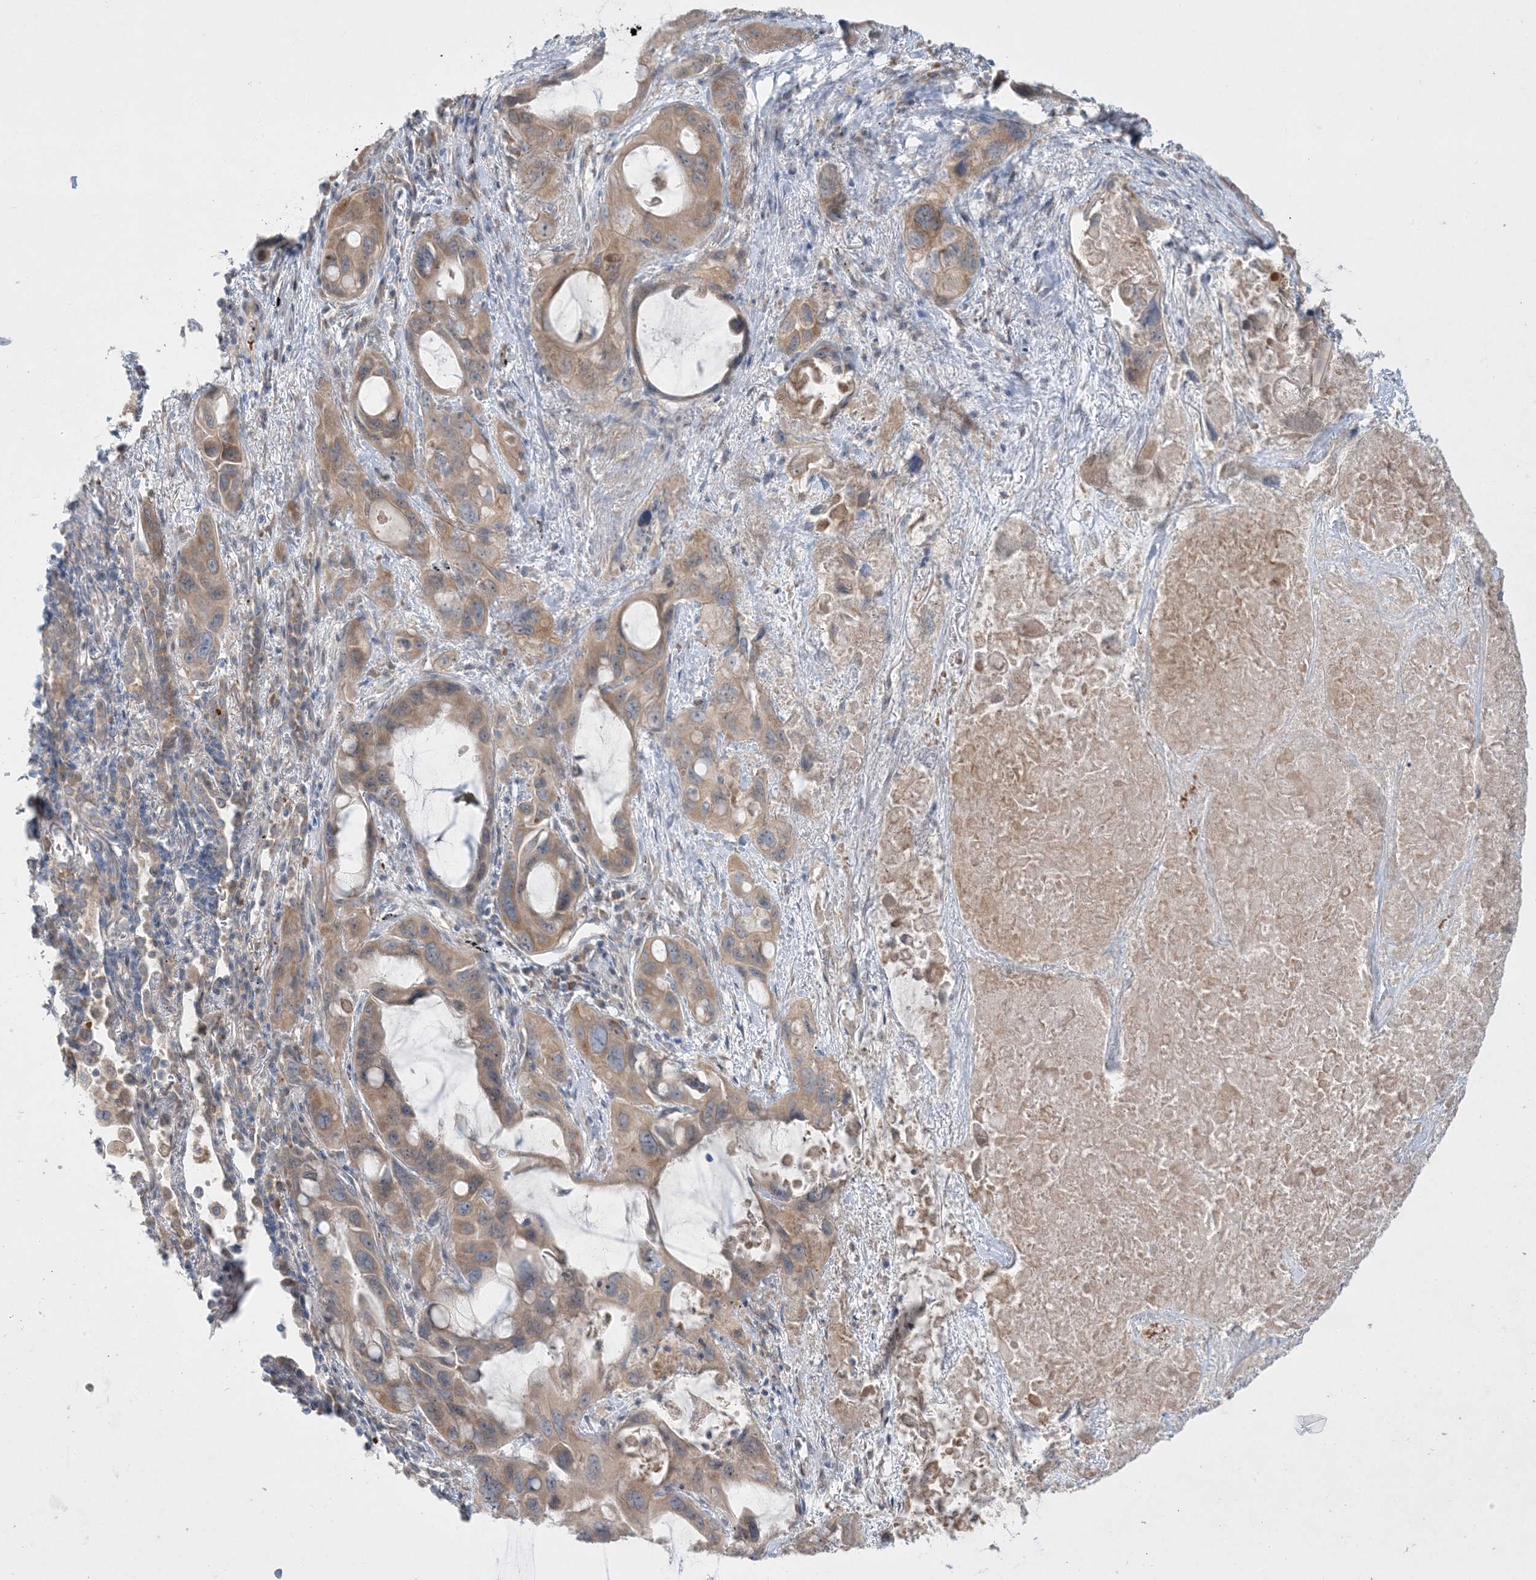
{"staining": {"intensity": "moderate", "quantity": ">75%", "location": "cytoplasmic/membranous"}, "tissue": "lung cancer", "cell_type": "Tumor cells", "image_type": "cancer", "snomed": [{"axis": "morphology", "description": "Squamous cell carcinoma, NOS"}, {"axis": "topography", "description": "Lung"}], "caption": "Immunohistochemistry micrograph of neoplastic tissue: human lung cancer (squamous cell carcinoma) stained using immunohistochemistry reveals medium levels of moderate protein expression localized specifically in the cytoplasmic/membranous of tumor cells, appearing as a cytoplasmic/membranous brown color.", "gene": "MMGT1", "patient": {"sex": "female", "age": 73}}